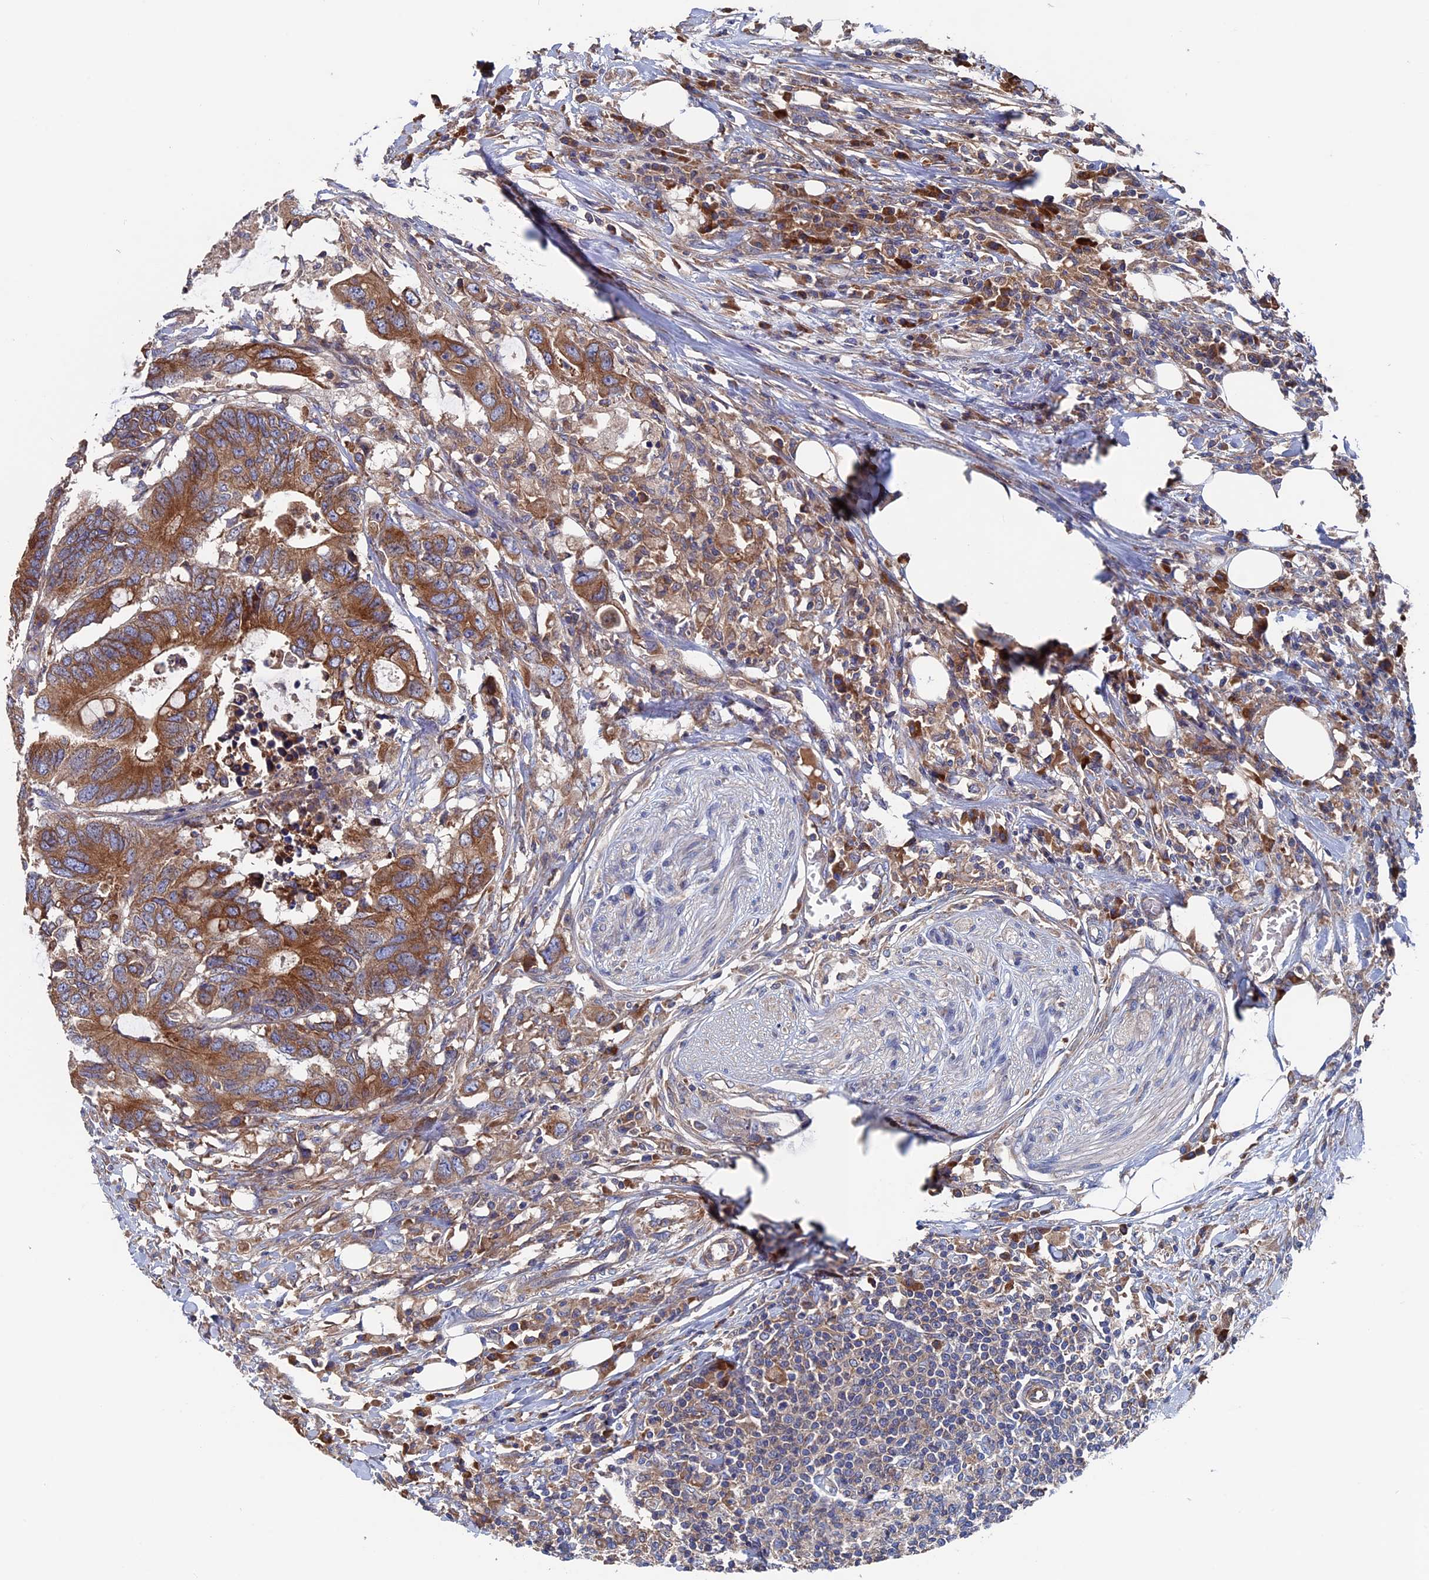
{"staining": {"intensity": "moderate", "quantity": ">75%", "location": "cytoplasmic/membranous"}, "tissue": "colorectal cancer", "cell_type": "Tumor cells", "image_type": "cancer", "snomed": [{"axis": "morphology", "description": "Adenocarcinoma, NOS"}, {"axis": "topography", "description": "Colon"}], "caption": "Protein staining of colorectal cancer tissue shows moderate cytoplasmic/membranous staining in about >75% of tumor cells. The protein of interest is shown in brown color, while the nuclei are stained blue.", "gene": "DNAJC3", "patient": {"sex": "male", "age": 71}}